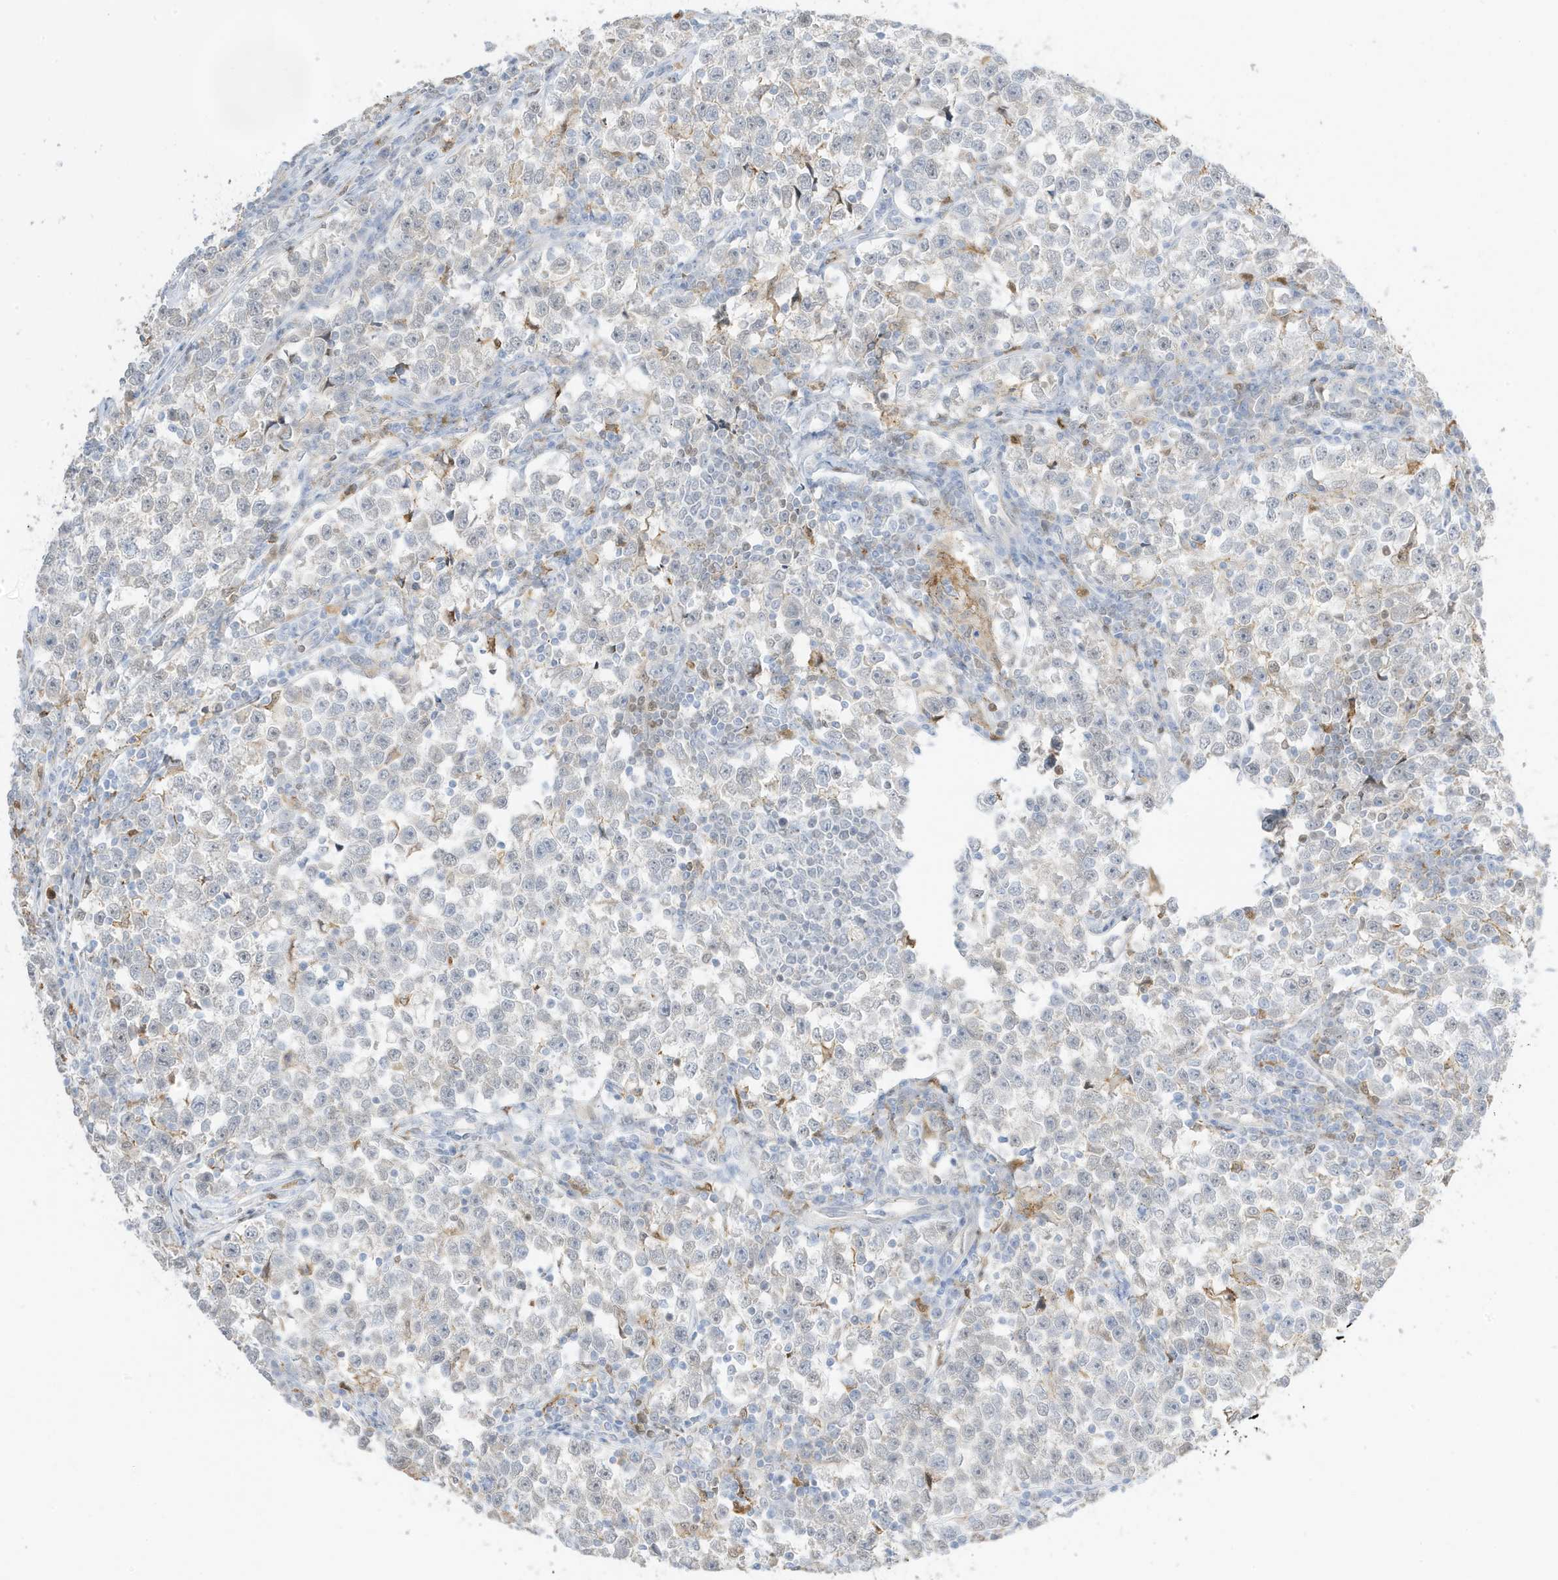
{"staining": {"intensity": "negative", "quantity": "none", "location": "none"}, "tissue": "testis cancer", "cell_type": "Tumor cells", "image_type": "cancer", "snomed": [{"axis": "morphology", "description": "Normal tissue, NOS"}, {"axis": "morphology", "description": "Seminoma, NOS"}, {"axis": "topography", "description": "Testis"}], "caption": "Tumor cells are negative for protein expression in human seminoma (testis). (Brightfield microscopy of DAB (3,3'-diaminobenzidine) IHC at high magnification).", "gene": "GCA", "patient": {"sex": "male", "age": 43}}